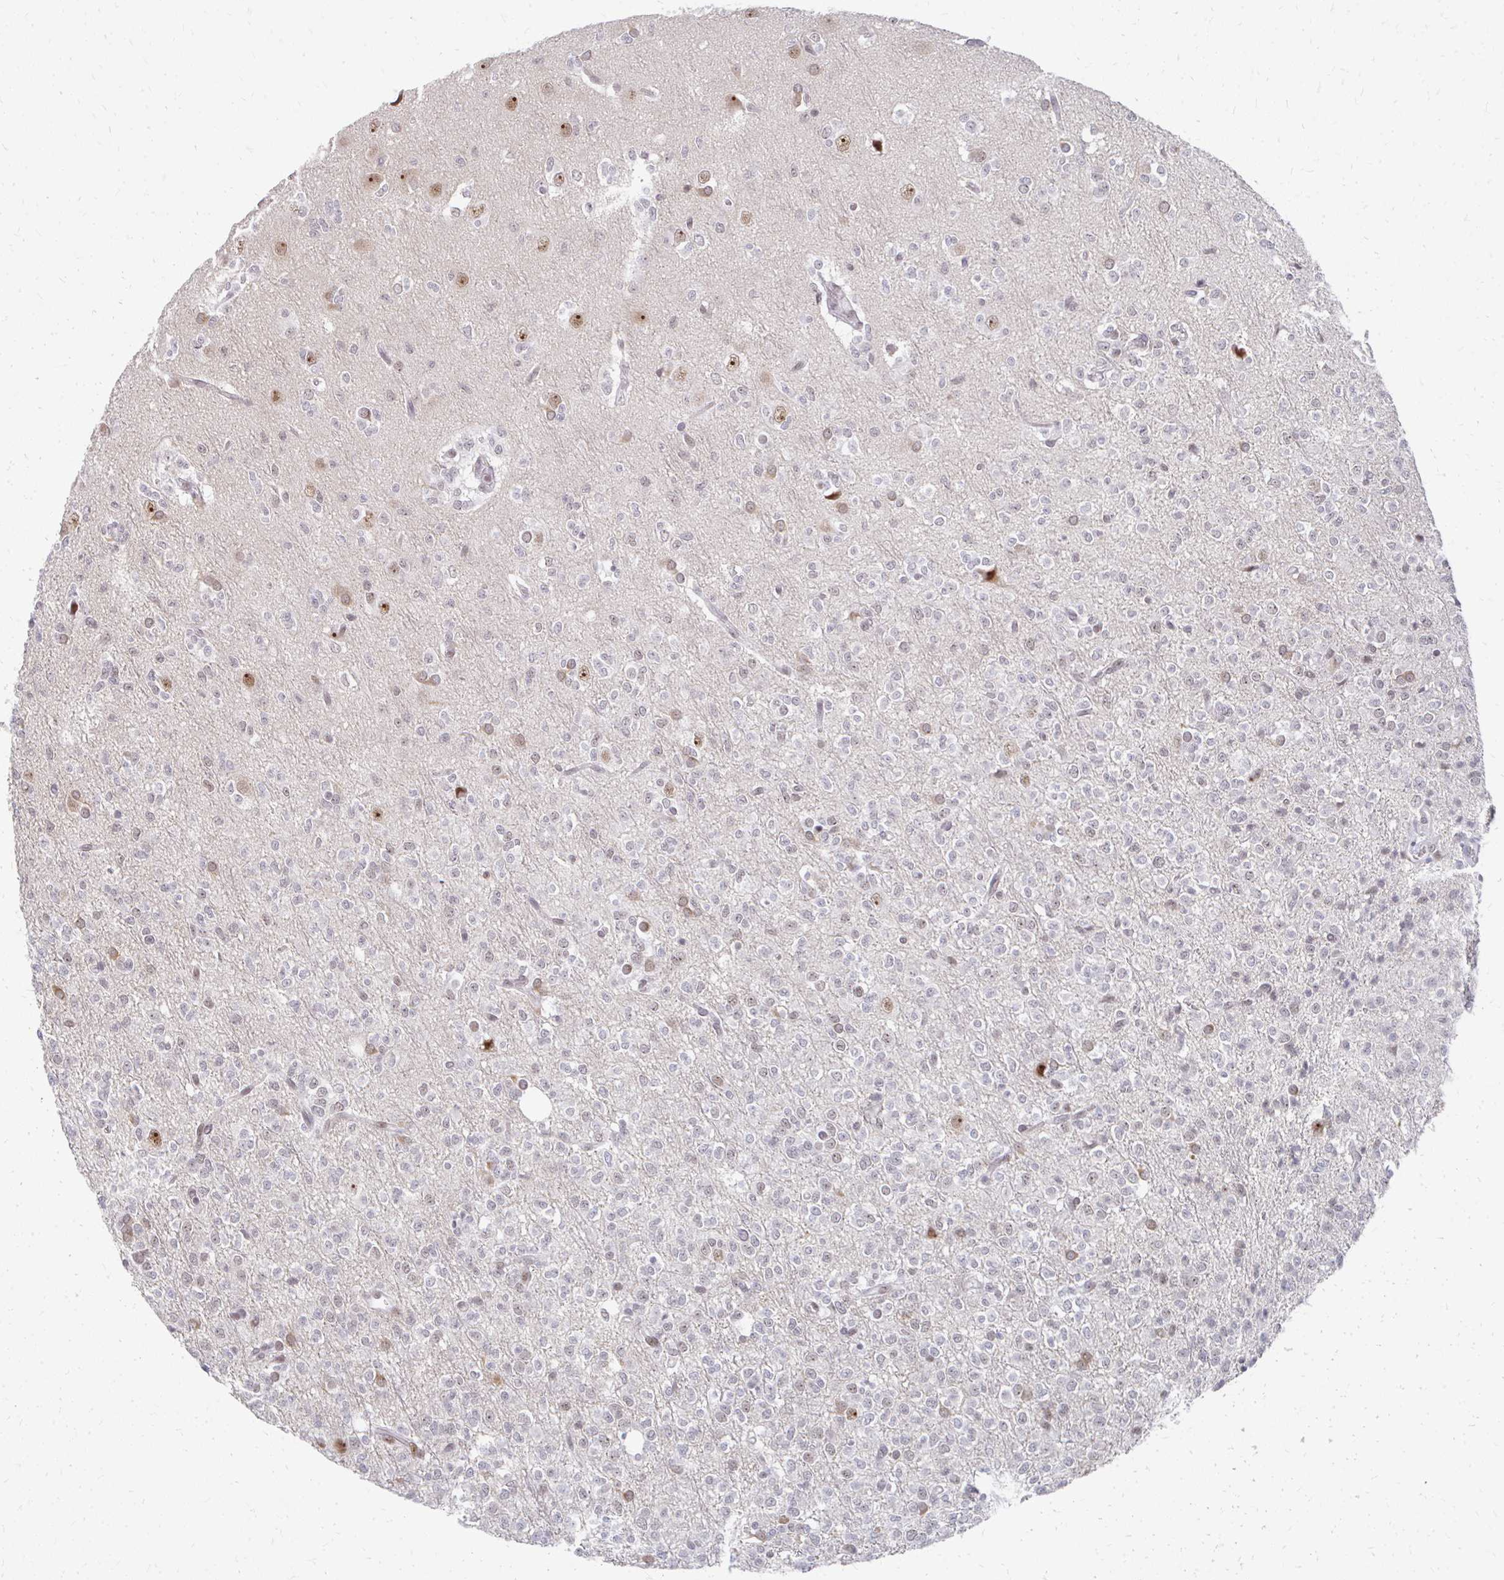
{"staining": {"intensity": "weak", "quantity": "<25%", "location": "cytoplasmic/membranous"}, "tissue": "glioma", "cell_type": "Tumor cells", "image_type": "cancer", "snomed": [{"axis": "morphology", "description": "Glioma, malignant, Low grade"}, {"axis": "topography", "description": "Brain"}], "caption": "High power microscopy image of an immunohistochemistry (IHC) histopathology image of malignant low-grade glioma, revealing no significant staining in tumor cells.", "gene": "GTF2H1", "patient": {"sex": "female", "age": 33}}